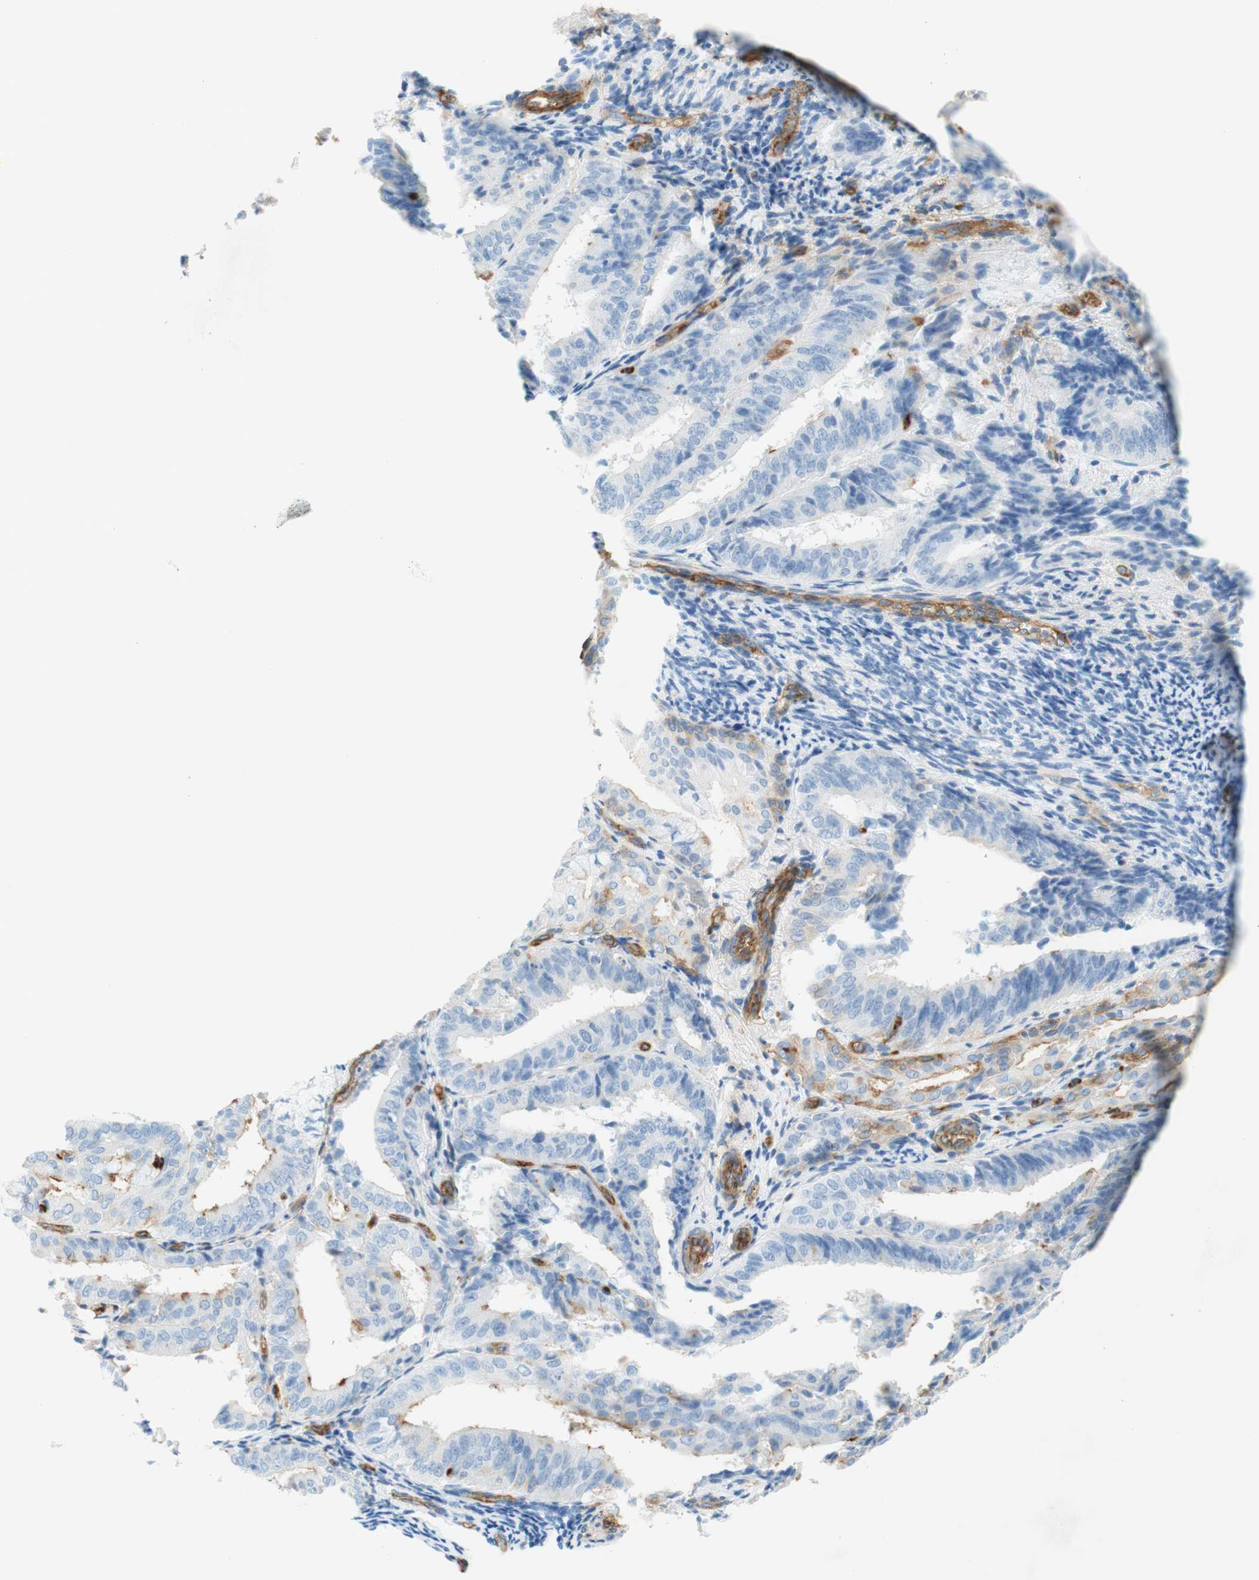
{"staining": {"intensity": "moderate", "quantity": "<25%", "location": "cytoplasmic/membranous"}, "tissue": "endometrial cancer", "cell_type": "Tumor cells", "image_type": "cancer", "snomed": [{"axis": "morphology", "description": "Adenocarcinoma, NOS"}, {"axis": "topography", "description": "Endometrium"}], "caption": "A high-resolution histopathology image shows immunohistochemistry (IHC) staining of endometrial cancer (adenocarcinoma), which demonstrates moderate cytoplasmic/membranous expression in approximately <25% of tumor cells.", "gene": "STOM", "patient": {"sex": "female", "age": 63}}